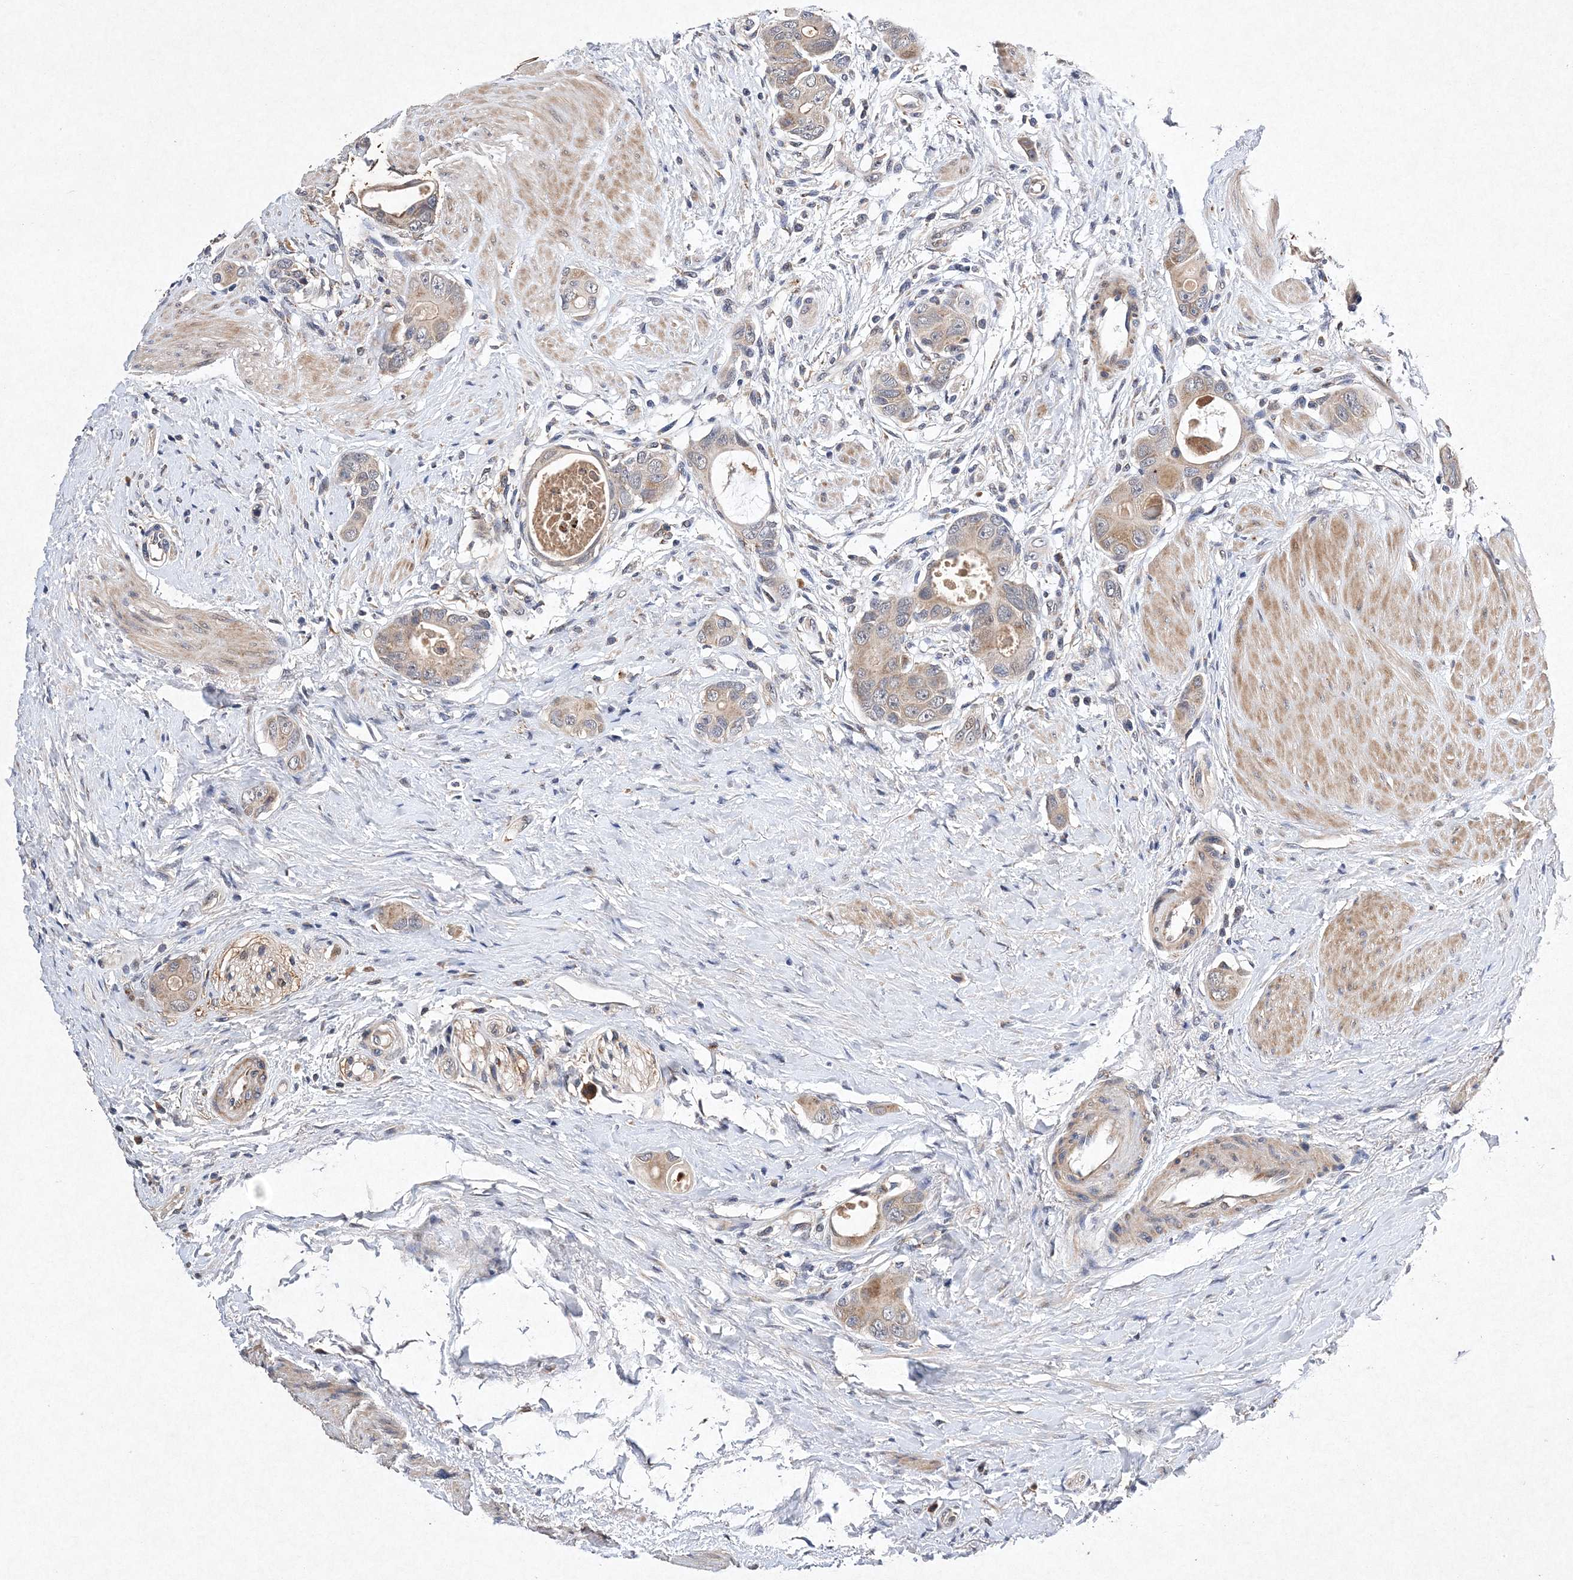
{"staining": {"intensity": "weak", "quantity": ">75%", "location": "cytoplasmic/membranous"}, "tissue": "colorectal cancer", "cell_type": "Tumor cells", "image_type": "cancer", "snomed": [{"axis": "morphology", "description": "Adenocarcinoma, NOS"}, {"axis": "topography", "description": "Rectum"}], "caption": "Weak cytoplasmic/membranous staining is seen in about >75% of tumor cells in colorectal adenocarcinoma. The staining is performed using DAB brown chromogen to label protein expression. The nuclei are counter-stained blue using hematoxylin.", "gene": "PROSER1", "patient": {"sex": "male", "age": 51}}